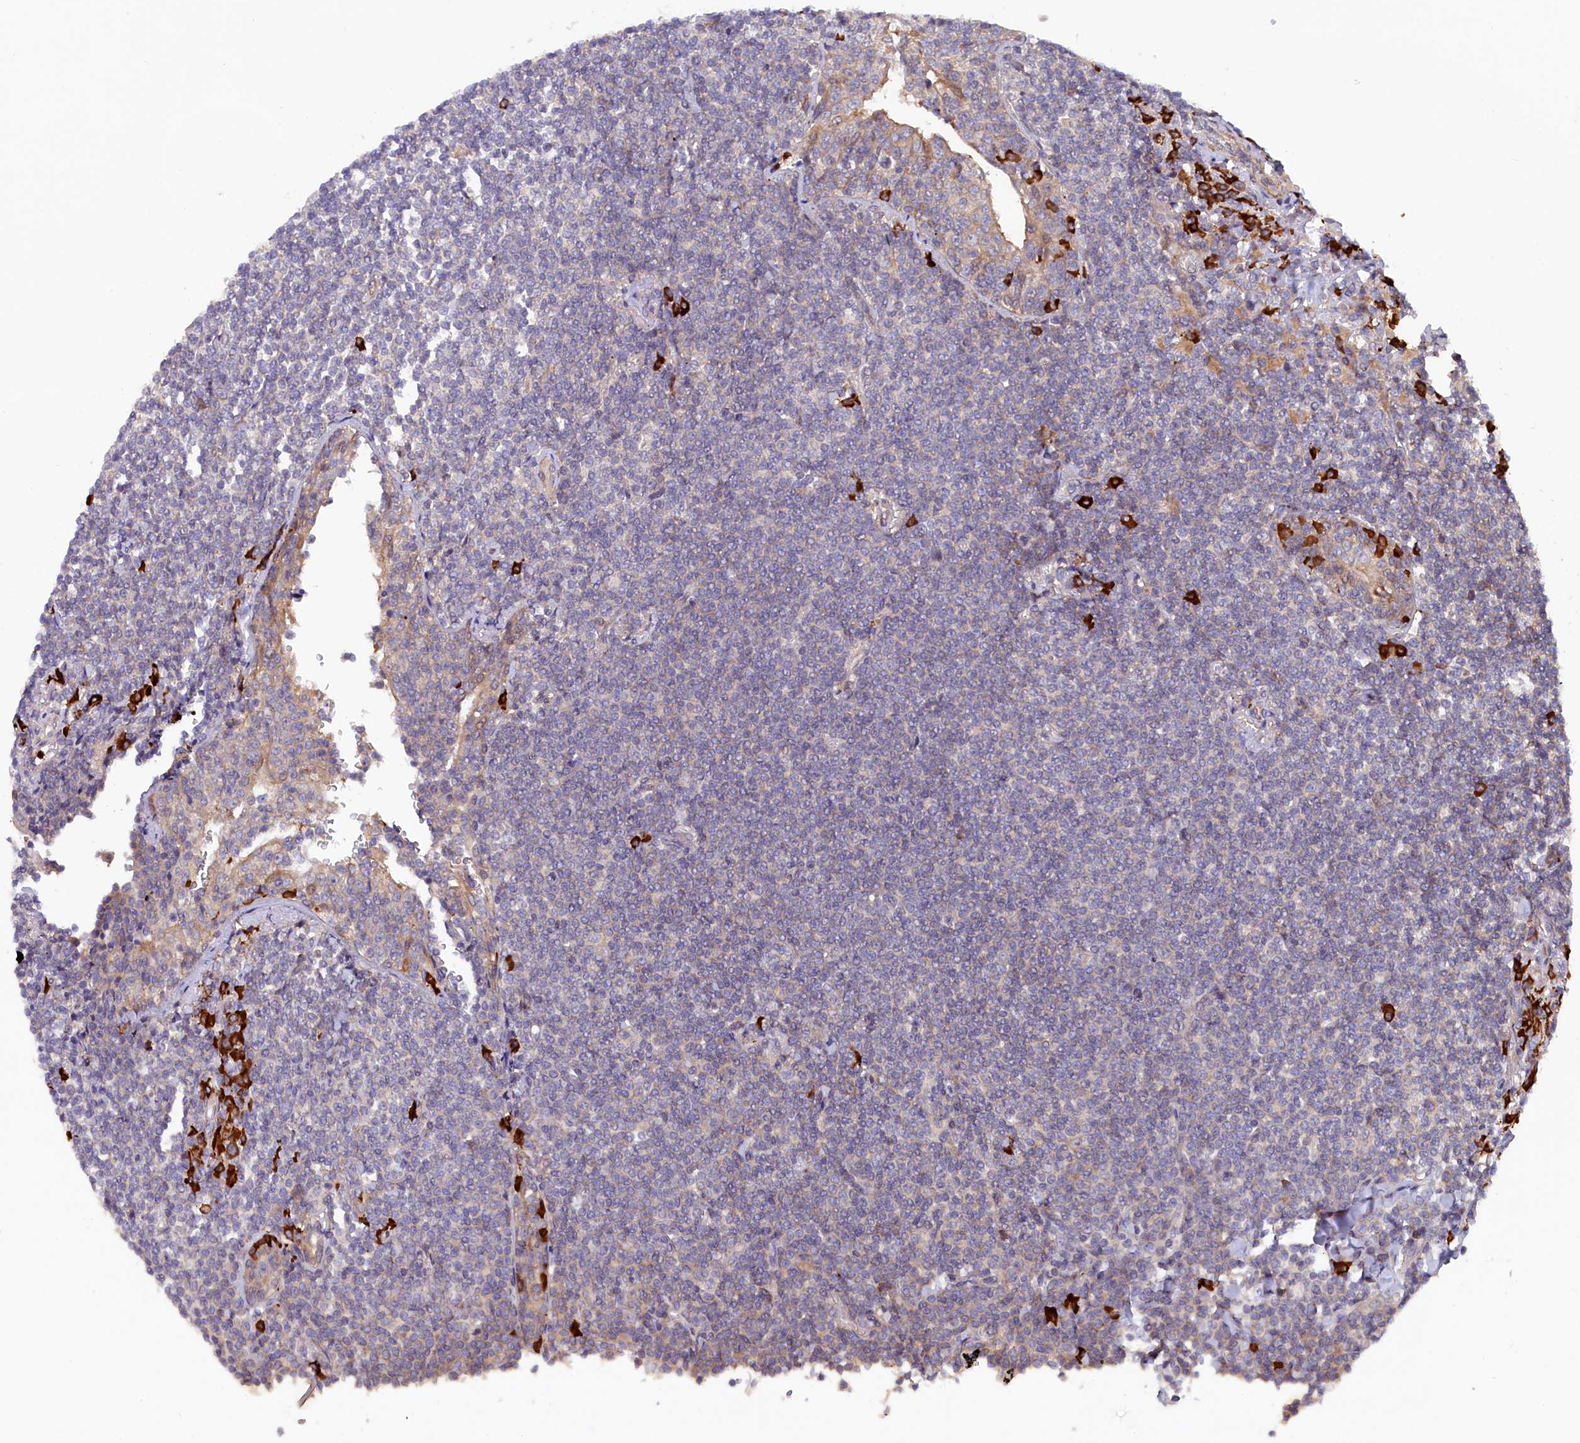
{"staining": {"intensity": "negative", "quantity": "none", "location": "none"}, "tissue": "lymphoma", "cell_type": "Tumor cells", "image_type": "cancer", "snomed": [{"axis": "morphology", "description": "Malignant lymphoma, non-Hodgkin's type, Low grade"}, {"axis": "topography", "description": "Lung"}], "caption": "Micrograph shows no protein staining in tumor cells of low-grade malignant lymphoma, non-Hodgkin's type tissue.", "gene": "JPT2", "patient": {"sex": "female", "age": 71}}